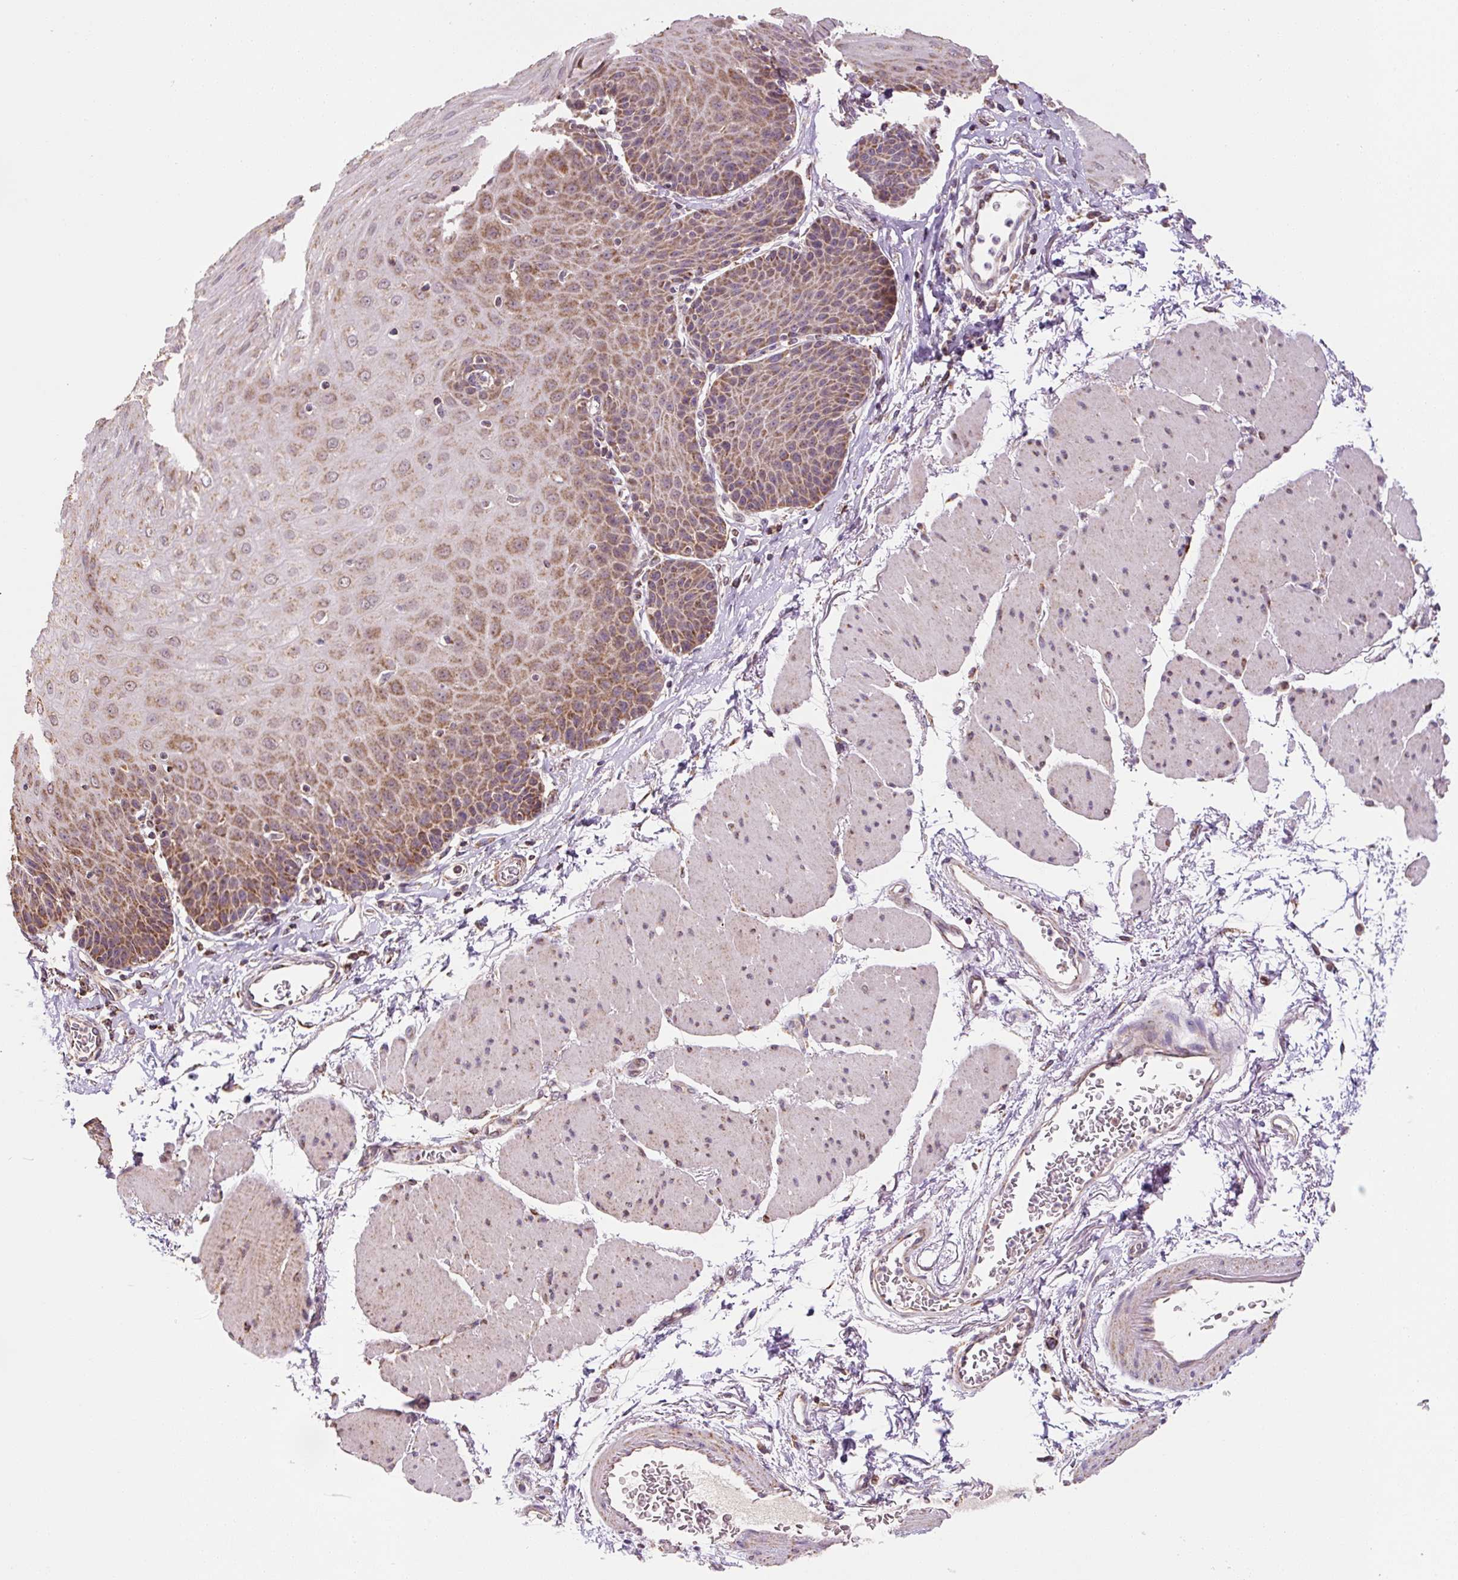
{"staining": {"intensity": "moderate", "quantity": ">75%", "location": "cytoplasmic/membranous"}, "tissue": "esophagus", "cell_type": "Squamous epithelial cells", "image_type": "normal", "snomed": [{"axis": "morphology", "description": "Normal tissue, NOS"}, {"axis": "topography", "description": "Esophagus"}], "caption": "Unremarkable esophagus exhibits moderate cytoplasmic/membranous positivity in about >75% of squamous epithelial cells.", "gene": "MFSD9", "patient": {"sex": "female", "age": 81}}